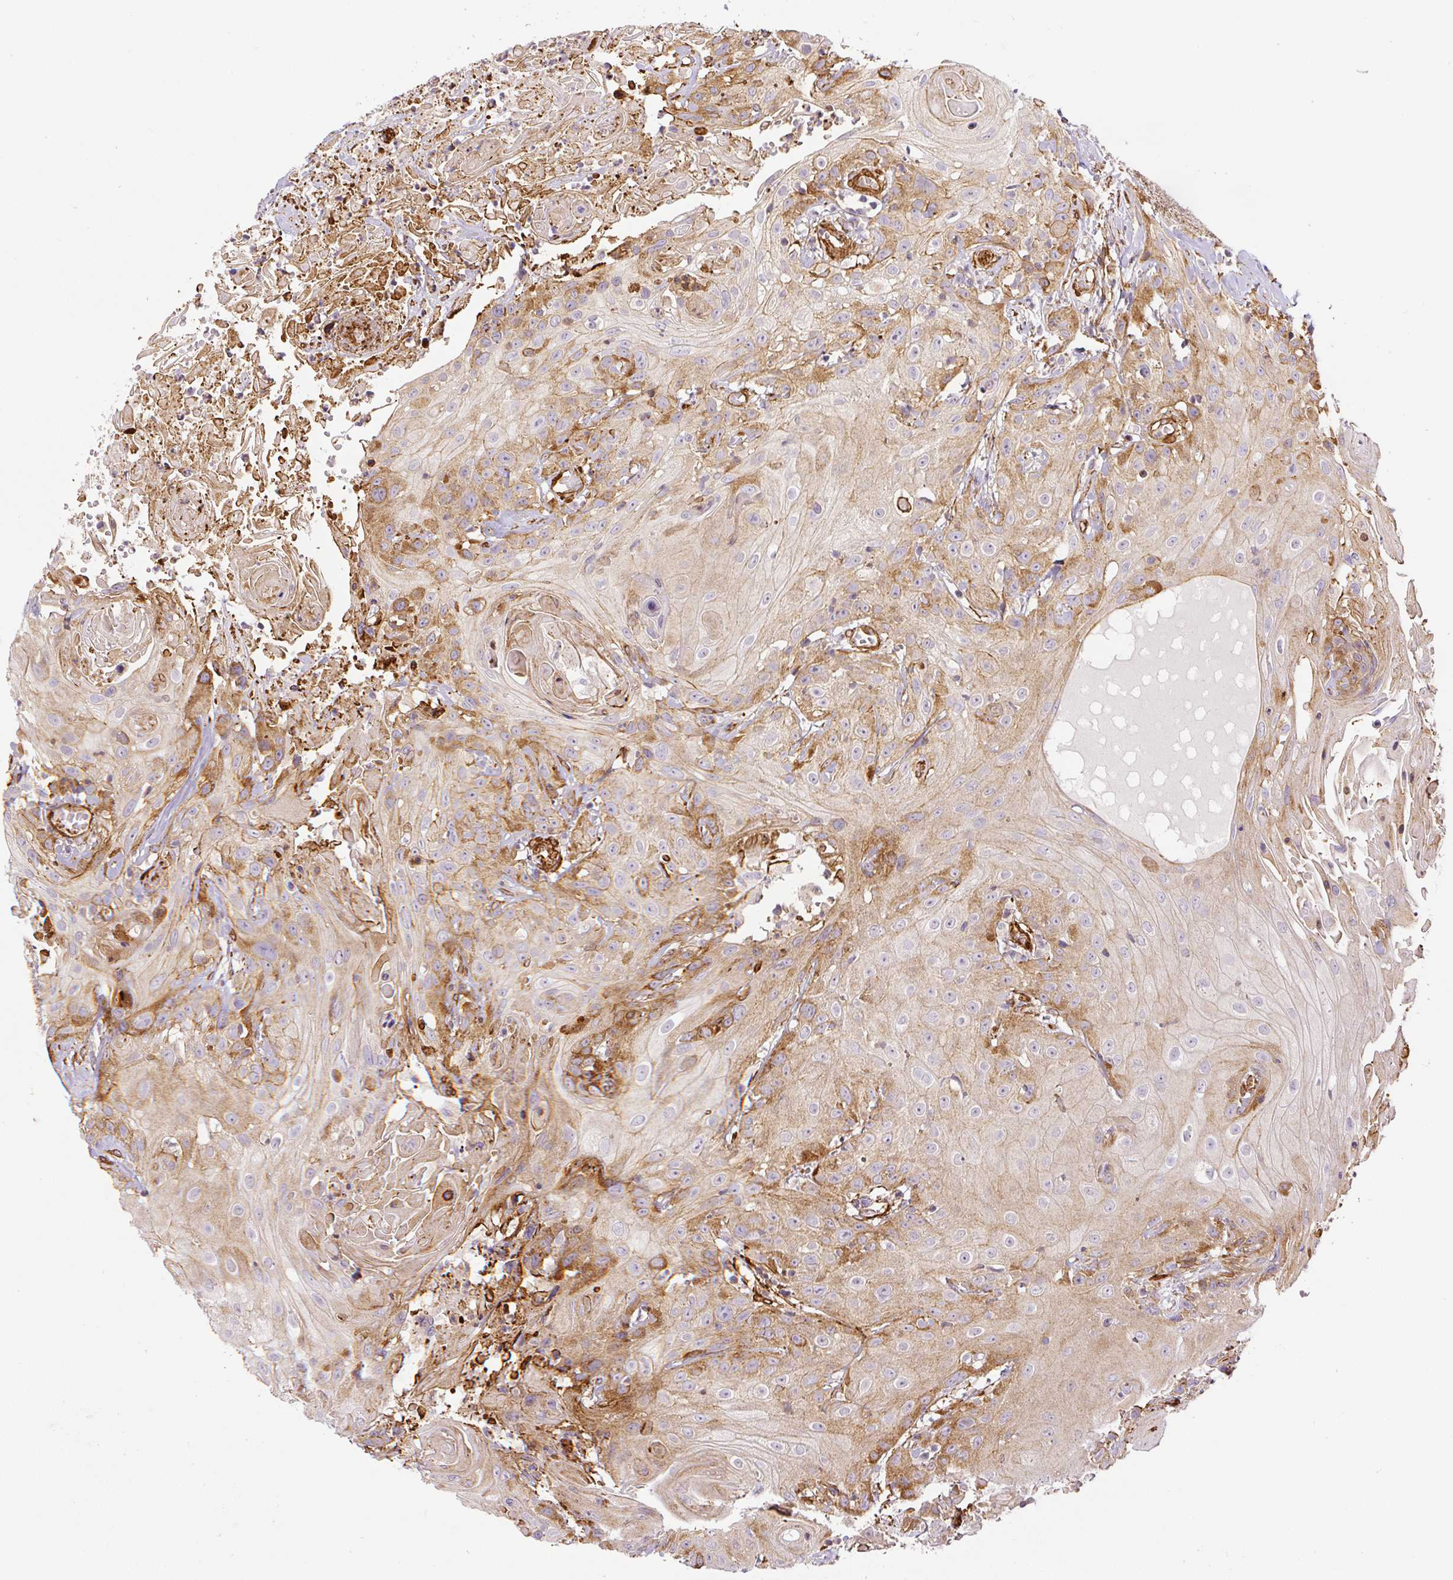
{"staining": {"intensity": "moderate", "quantity": "25%-75%", "location": "cytoplasmic/membranous"}, "tissue": "head and neck cancer", "cell_type": "Tumor cells", "image_type": "cancer", "snomed": [{"axis": "morphology", "description": "Squamous cell carcinoma, NOS"}, {"axis": "topography", "description": "Skin"}, {"axis": "topography", "description": "Head-Neck"}], "caption": "Head and neck cancer (squamous cell carcinoma) tissue reveals moderate cytoplasmic/membranous positivity in about 25%-75% of tumor cells, visualized by immunohistochemistry.", "gene": "MYL12A", "patient": {"sex": "male", "age": 80}}